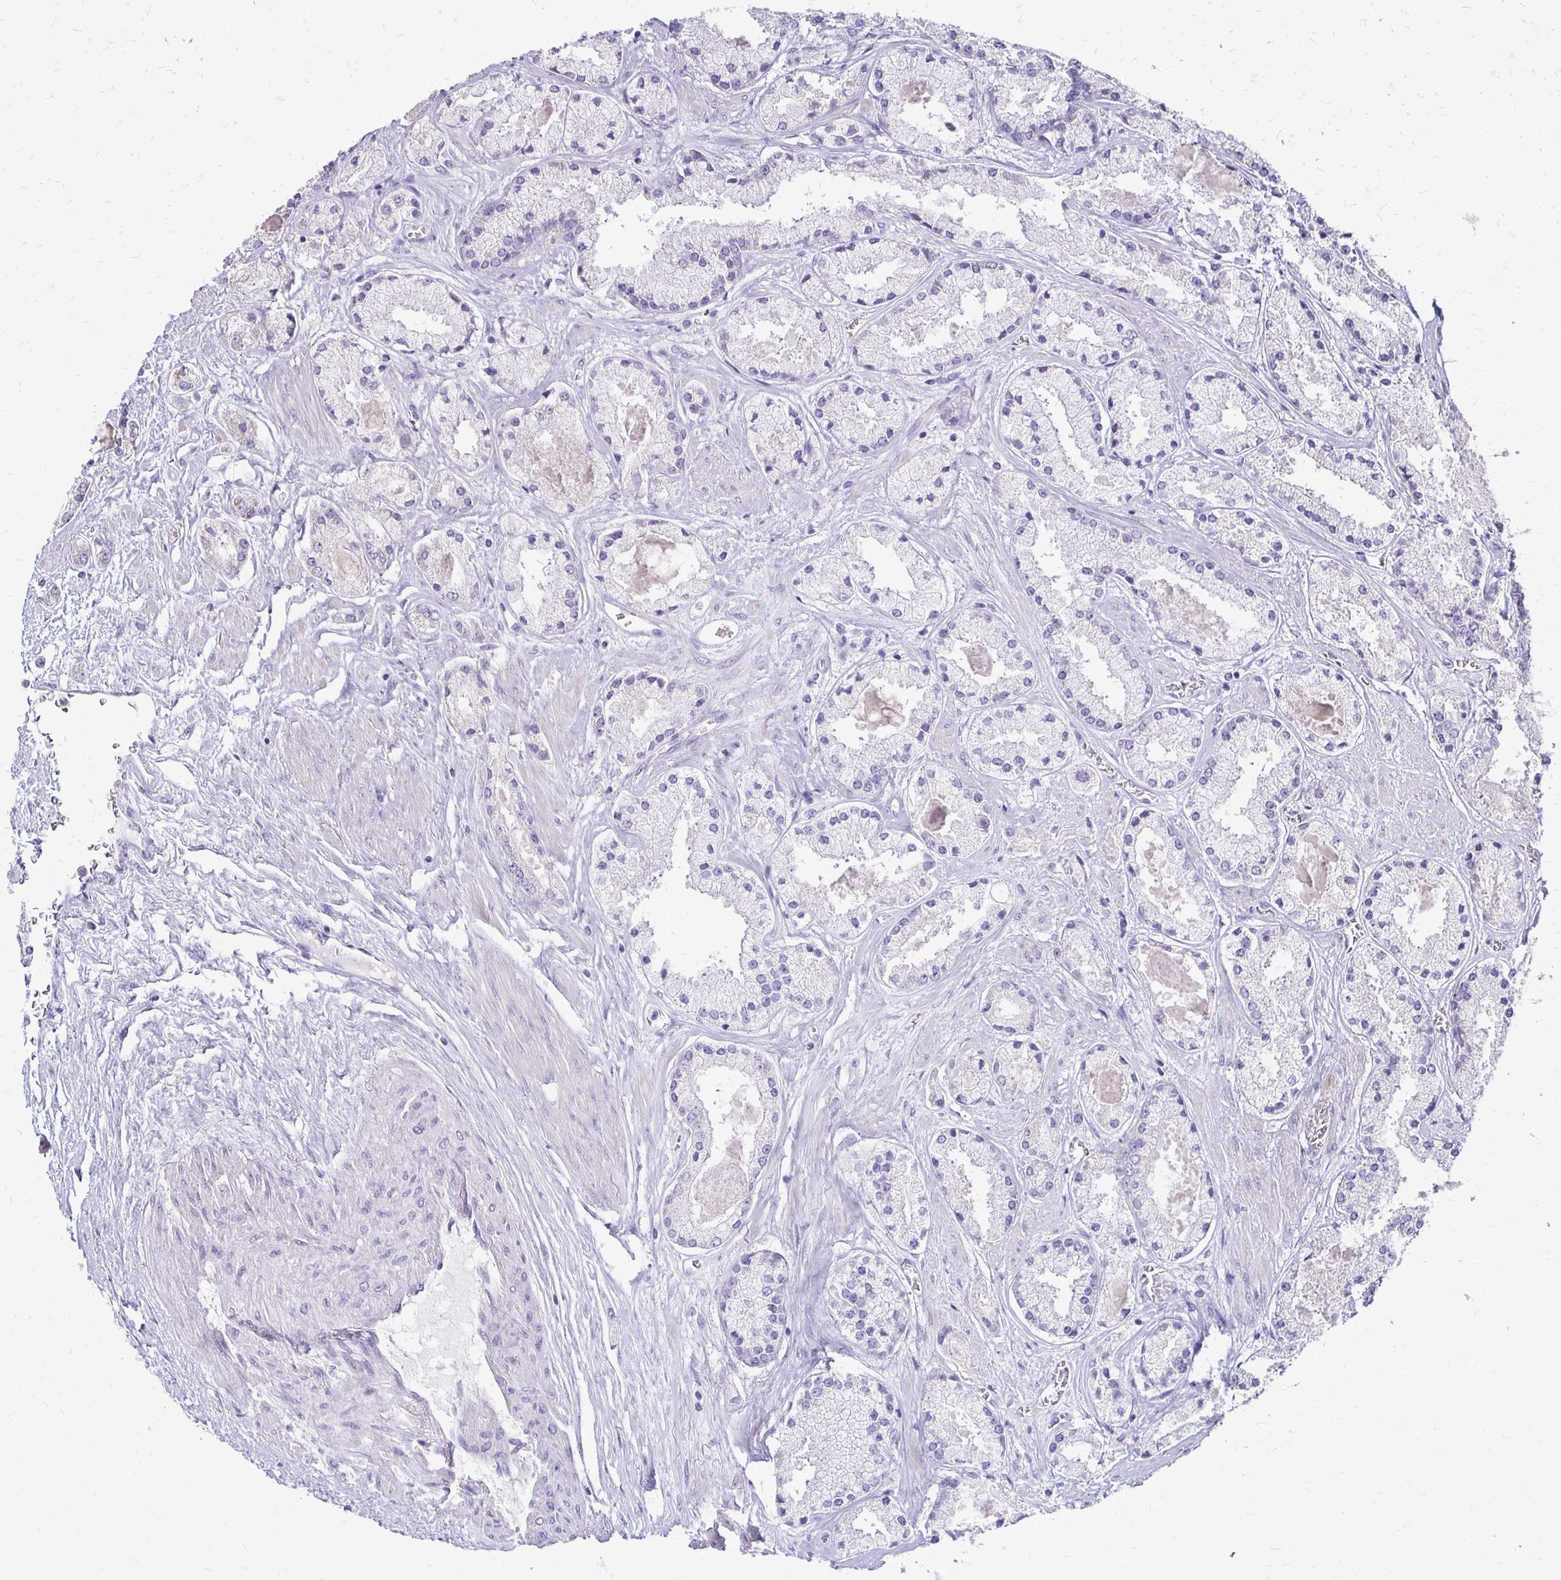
{"staining": {"intensity": "negative", "quantity": "none", "location": "none"}, "tissue": "prostate cancer", "cell_type": "Tumor cells", "image_type": "cancer", "snomed": [{"axis": "morphology", "description": "Adenocarcinoma, High grade"}, {"axis": "topography", "description": "Prostate"}], "caption": "This is an IHC micrograph of prostate high-grade adenocarcinoma. There is no staining in tumor cells.", "gene": "ALPG", "patient": {"sex": "male", "age": 67}}